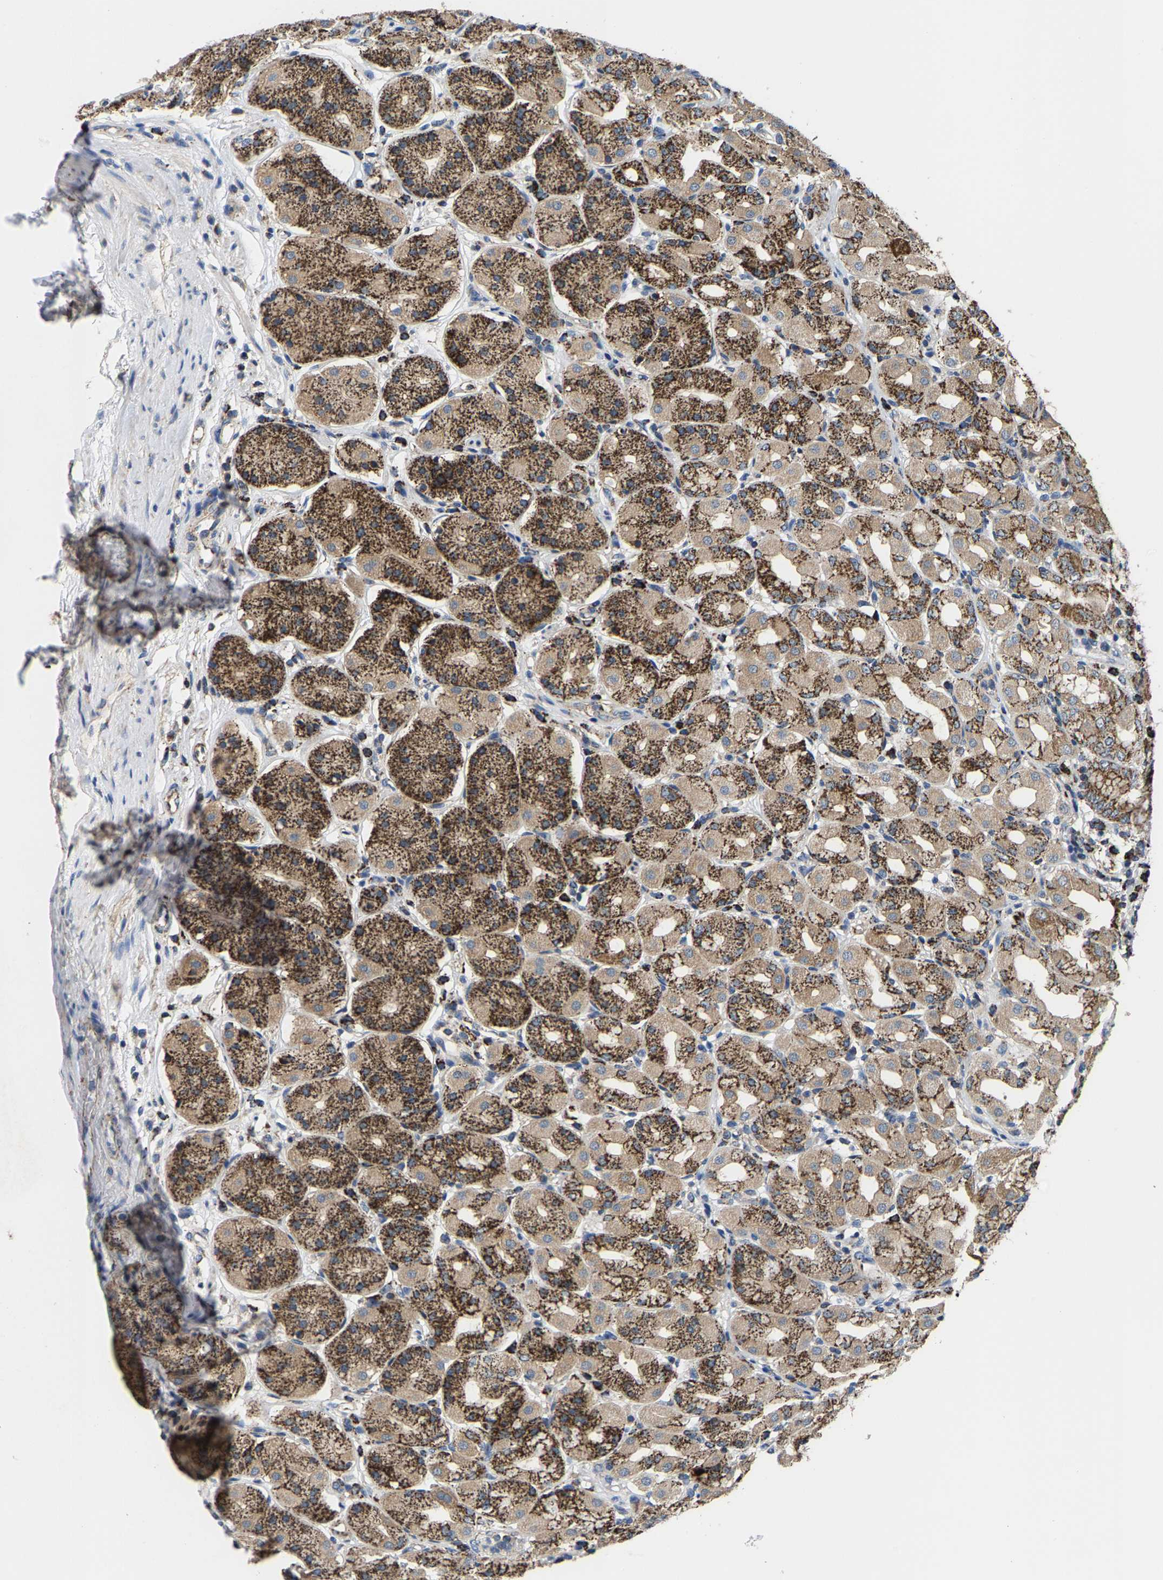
{"staining": {"intensity": "strong", "quantity": ">75%", "location": "cytoplasmic/membranous"}, "tissue": "stomach", "cell_type": "Glandular cells", "image_type": "normal", "snomed": [{"axis": "morphology", "description": "Normal tissue, NOS"}, {"axis": "topography", "description": "Stomach"}, {"axis": "topography", "description": "Stomach, lower"}], "caption": "Immunohistochemistry (DAB (3,3'-diaminobenzidine)) staining of benign human stomach demonstrates strong cytoplasmic/membranous protein staining in about >75% of glandular cells.", "gene": "SHMT2", "patient": {"sex": "female", "age": 56}}